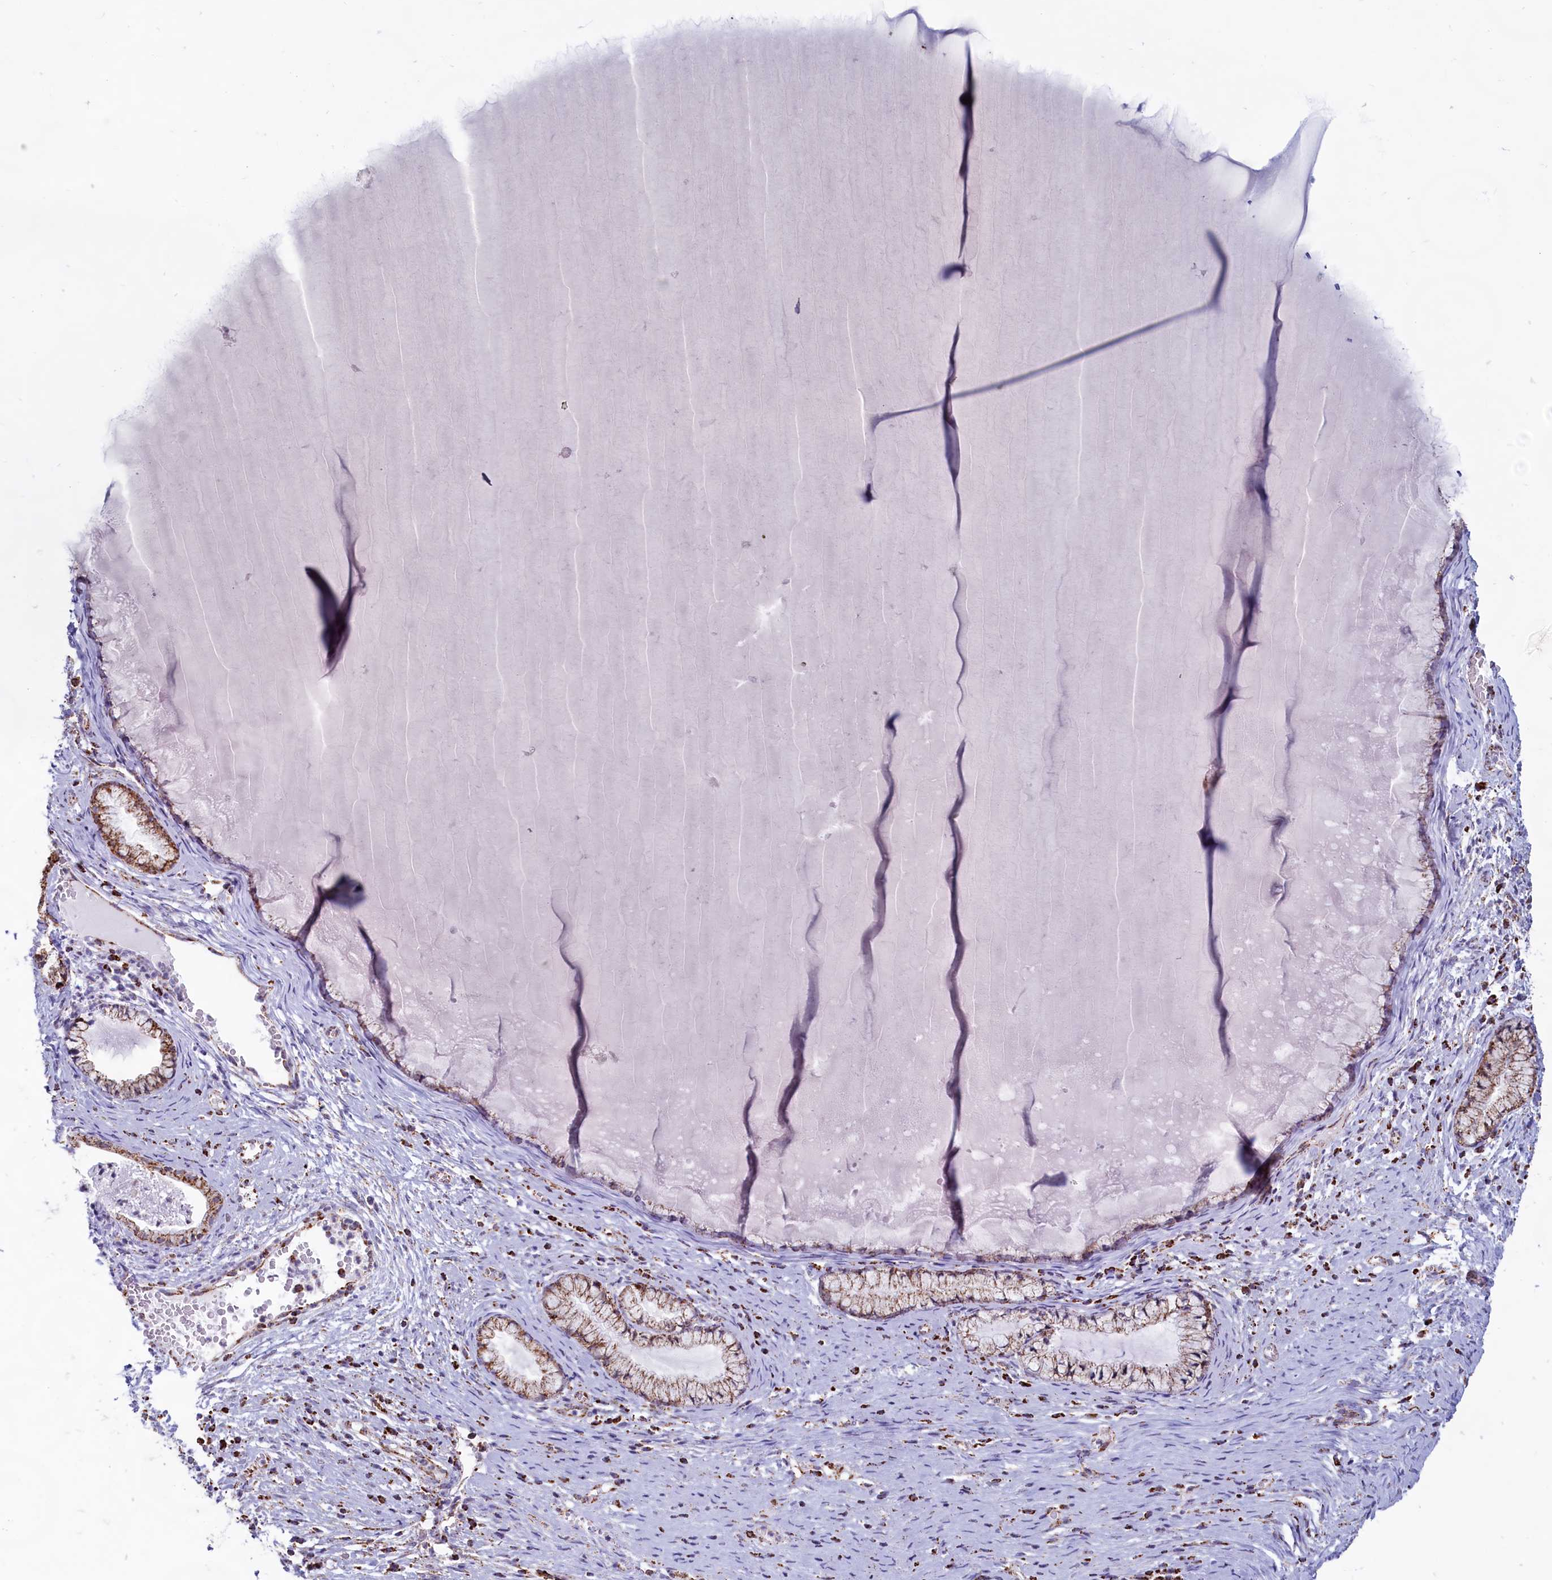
{"staining": {"intensity": "moderate", "quantity": ">75%", "location": "cytoplasmic/membranous"}, "tissue": "cervix", "cell_type": "Glandular cells", "image_type": "normal", "snomed": [{"axis": "morphology", "description": "Normal tissue, NOS"}, {"axis": "topography", "description": "Cervix"}], "caption": "IHC of normal cervix demonstrates medium levels of moderate cytoplasmic/membranous positivity in about >75% of glandular cells.", "gene": "C1D", "patient": {"sex": "female", "age": 42}}